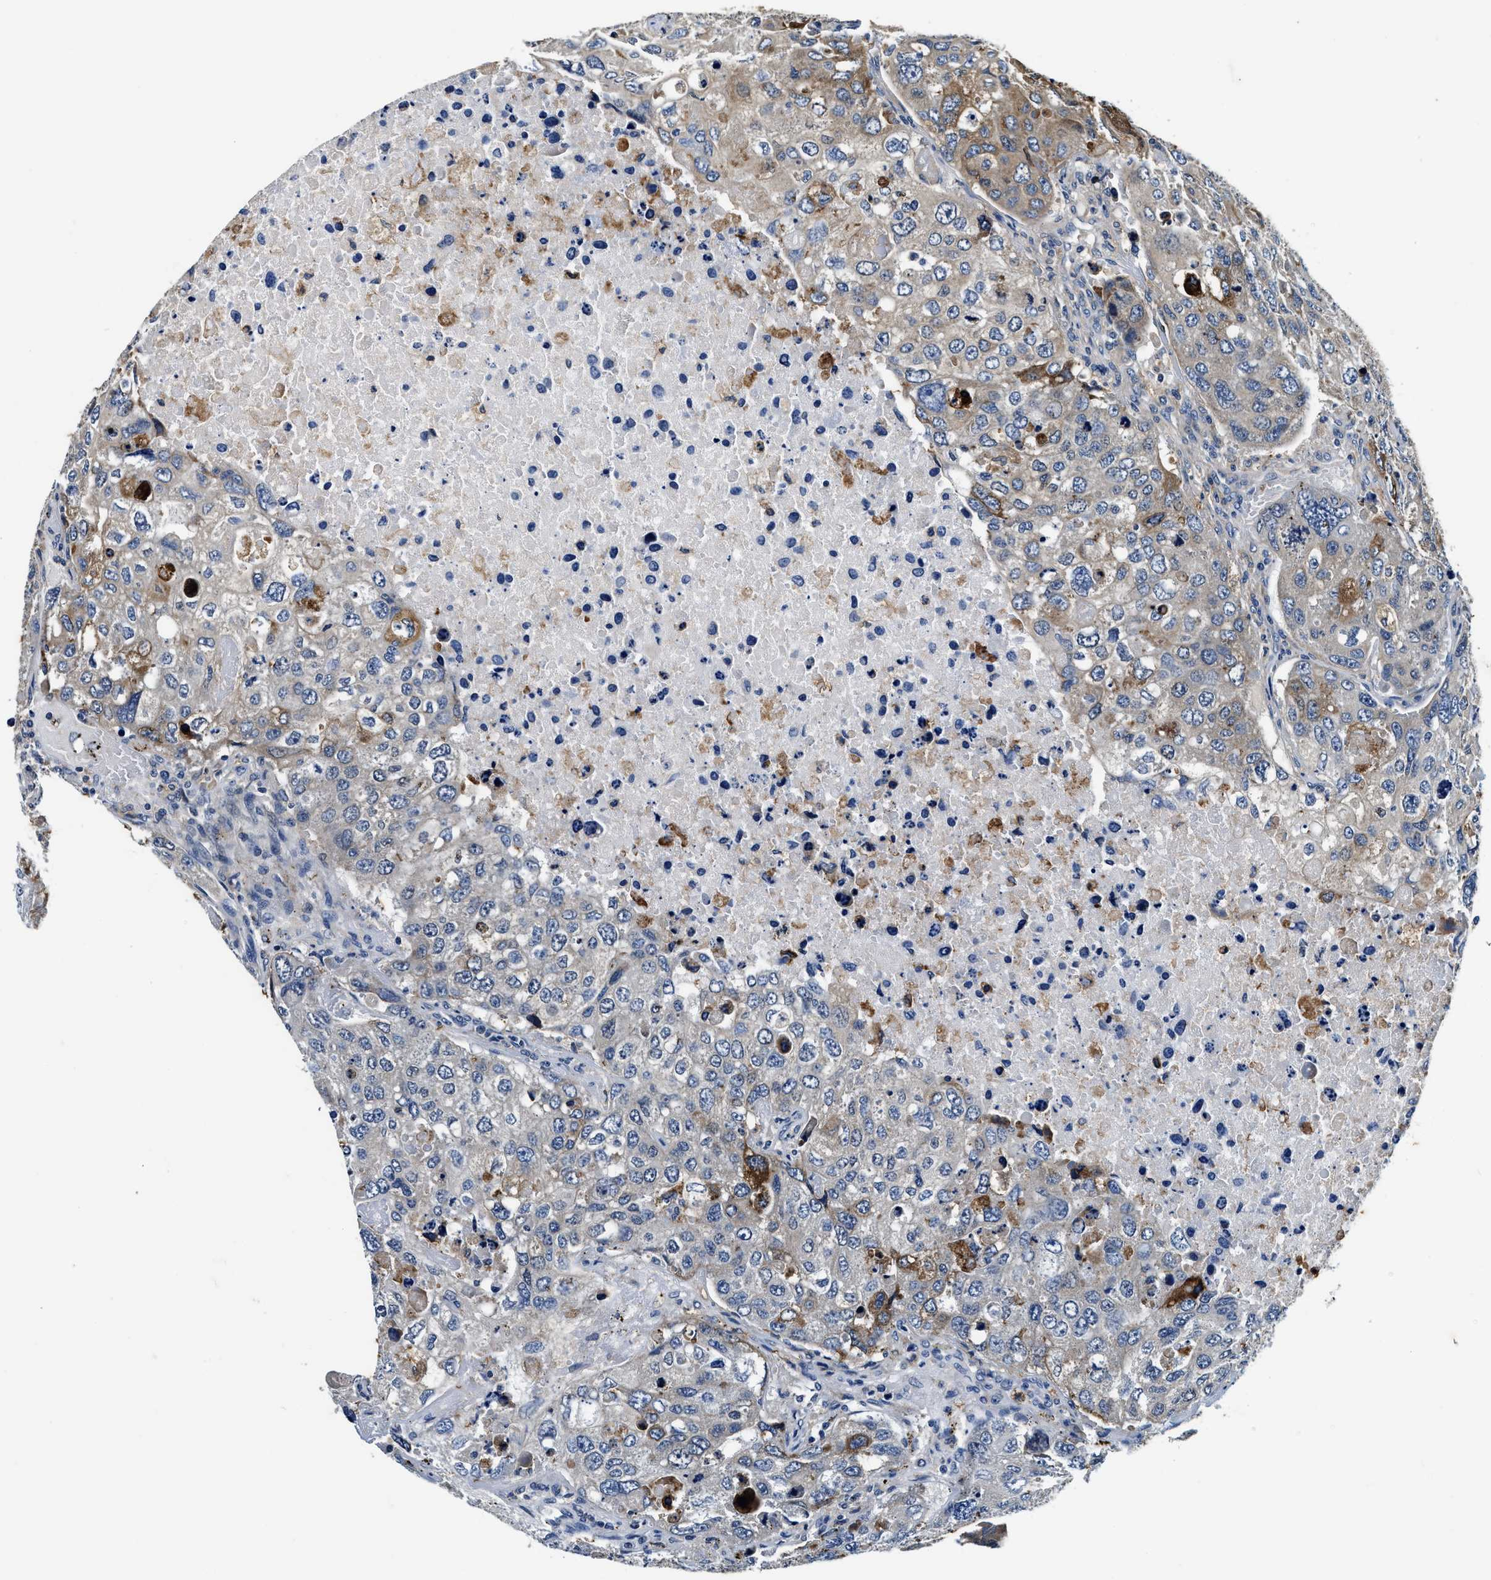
{"staining": {"intensity": "moderate", "quantity": "25%-75%", "location": "cytoplasmic/membranous"}, "tissue": "urothelial cancer", "cell_type": "Tumor cells", "image_type": "cancer", "snomed": [{"axis": "morphology", "description": "Urothelial carcinoma, High grade"}, {"axis": "topography", "description": "Lymph node"}, {"axis": "topography", "description": "Urinary bladder"}], "caption": "There is medium levels of moderate cytoplasmic/membranous expression in tumor cells of urothelial cancer, as demonstrated by immunohistochemical staining (brown color).", "gene": "PI4KB", "patient": {"sex": "male", "age": 51}}